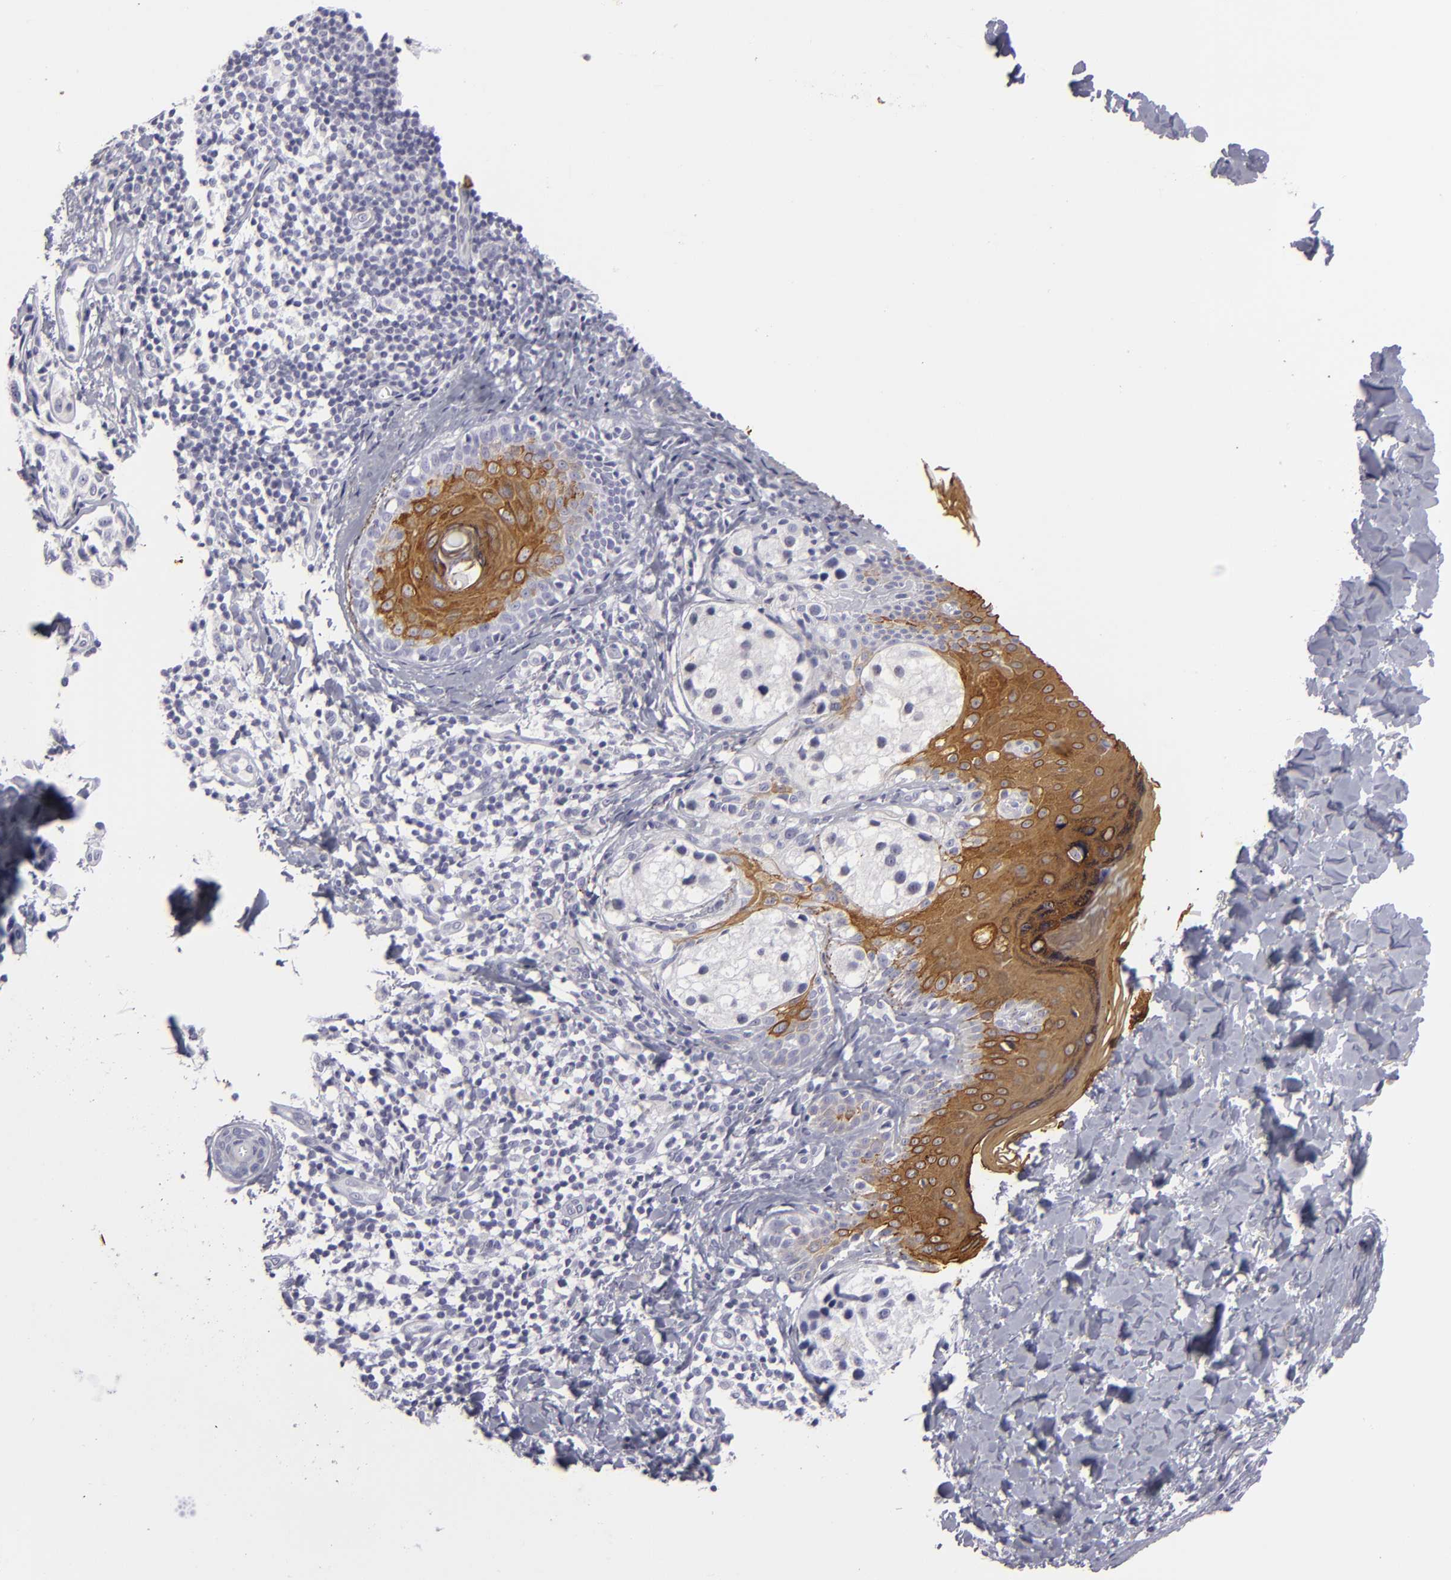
{"staining": {"intensity": "negative", "quantity": "none", "location": "none"}, "tissue": "melanoma", "cell_type": "Tumor cells", "image_type": "cancer", "snomed": [{"axis": "morphology", "description": "Malignant melanoma, NOS"}, {"axis": "topography", "description": "Skin"}], "caption": "A high-resolution photomicrograph shows immunohistochemistry (IHC) staining of malignant melanoma, which demonstrates no significant staining in tumor cells.", "gene": "KRT1", "patient": {"sex": "male", "age": 23}}